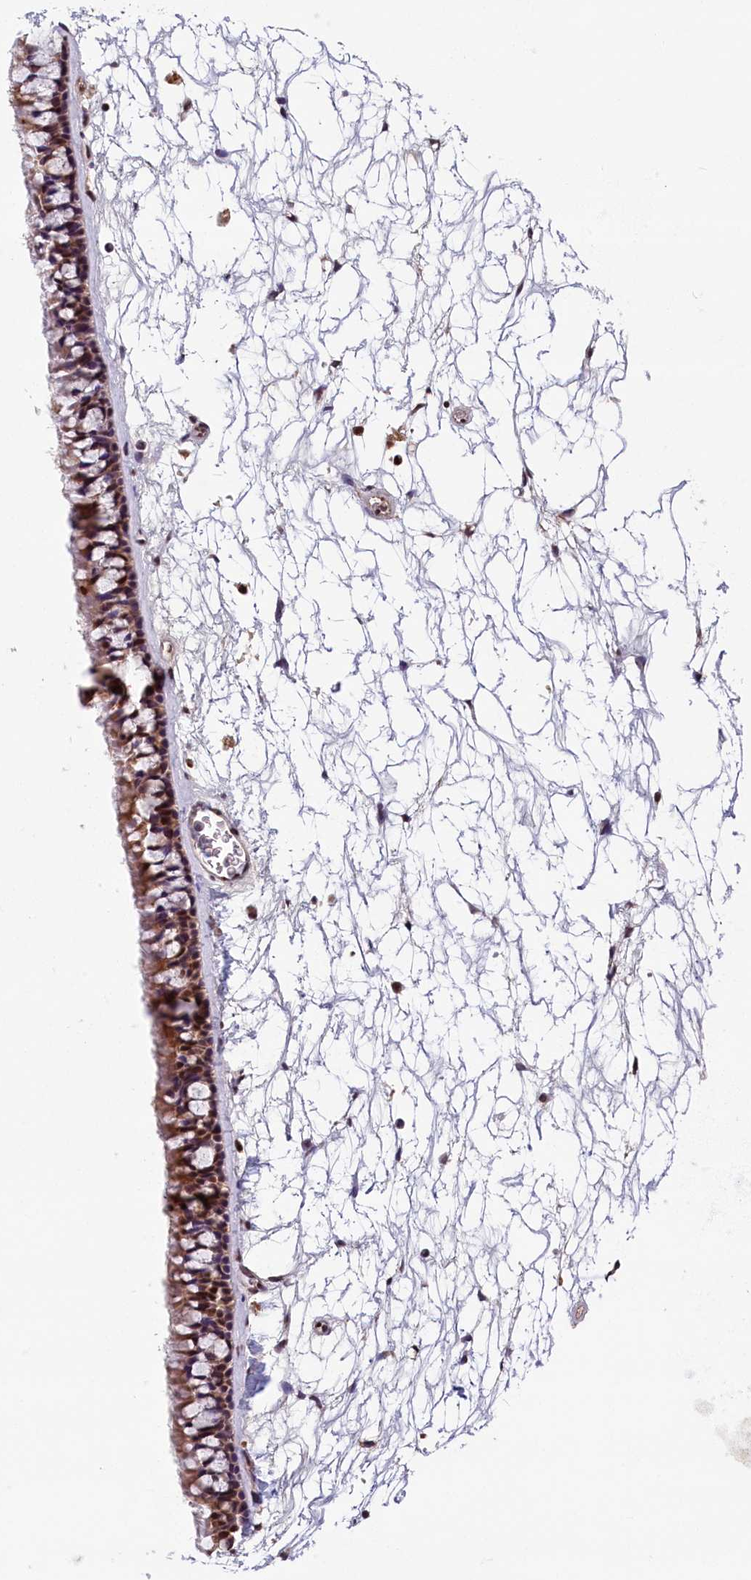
{"staining": {"intensity": "strong", "quantity": ">75%", "location": "cytoplasmic/membranous,nuclear"}, "tissue": "nasopharynx", "cell_type": "Respiratory epithelial cells", "image_type": "normal", "snomed": [{"axis": "morphology", "description": "Normal tissue, NOS"}, {"axis": "topography", "description": "Nasopharynx"}], "caption": "The photomicrograph shows staining of normal nasopharynx, revealing strong cytoplasmic/membranous,nuclear protein positivity (brown color) within respiratory epithelial cells.", "gene": "KCNK6", "patient": {"sex": "male", "age": 64}}